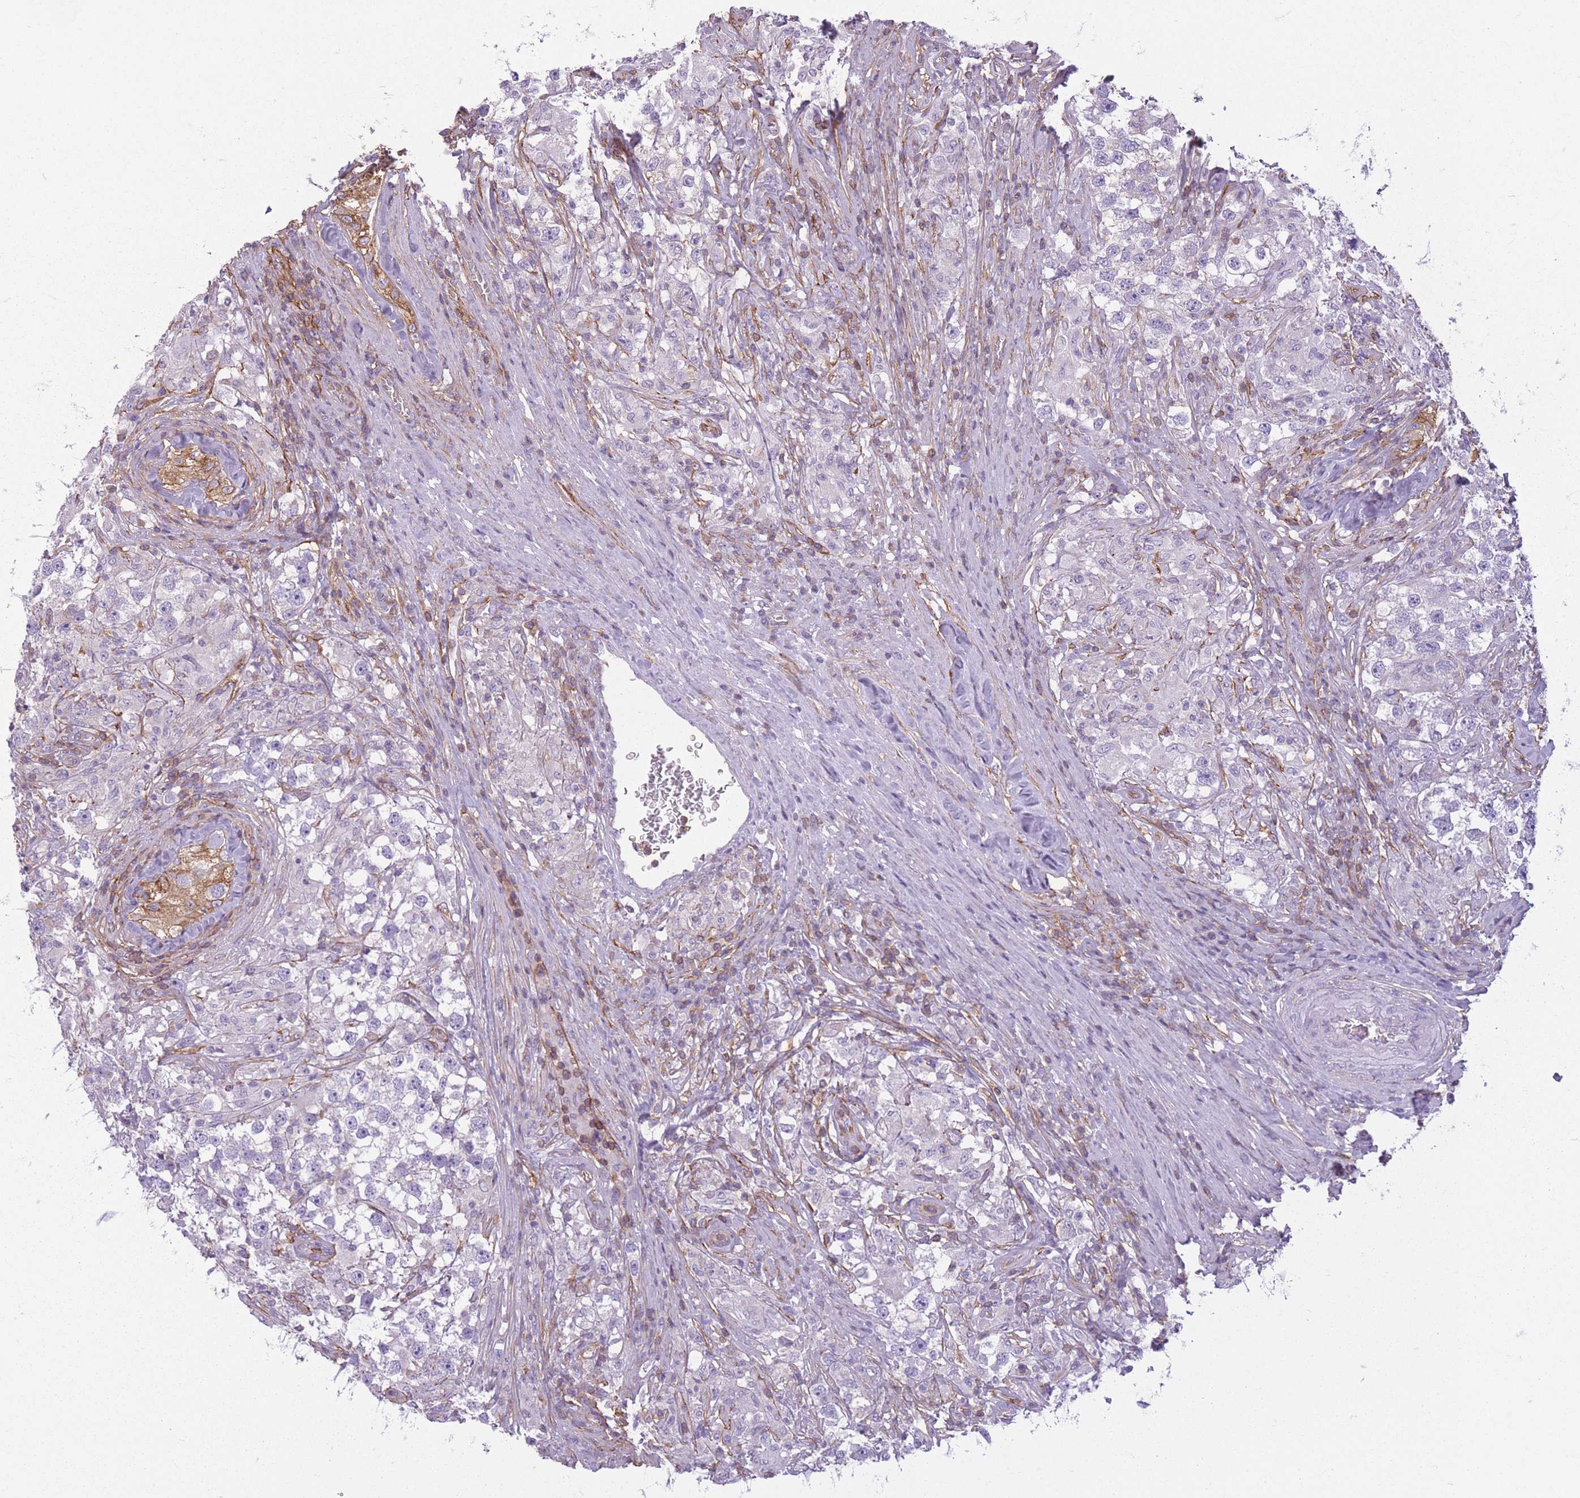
{"staining": {"intensity": "negative", "quantity": "none", "location": "none"}, "tissue": "testis cancer", "cell_type": "Tumor cells", "image_type": "cancer", "snomed": [{"axis": "morphology", "description": "Seminoma, NOS"}, {"axis": "topography", "description": "Testis"}], "caption": "Immunohistochemical staining of human testis cancer (seminoma) exhibits no significant staining in tumor cells.", "gene": "ADD1", "patient": {"sex": "male", "age": 46}}